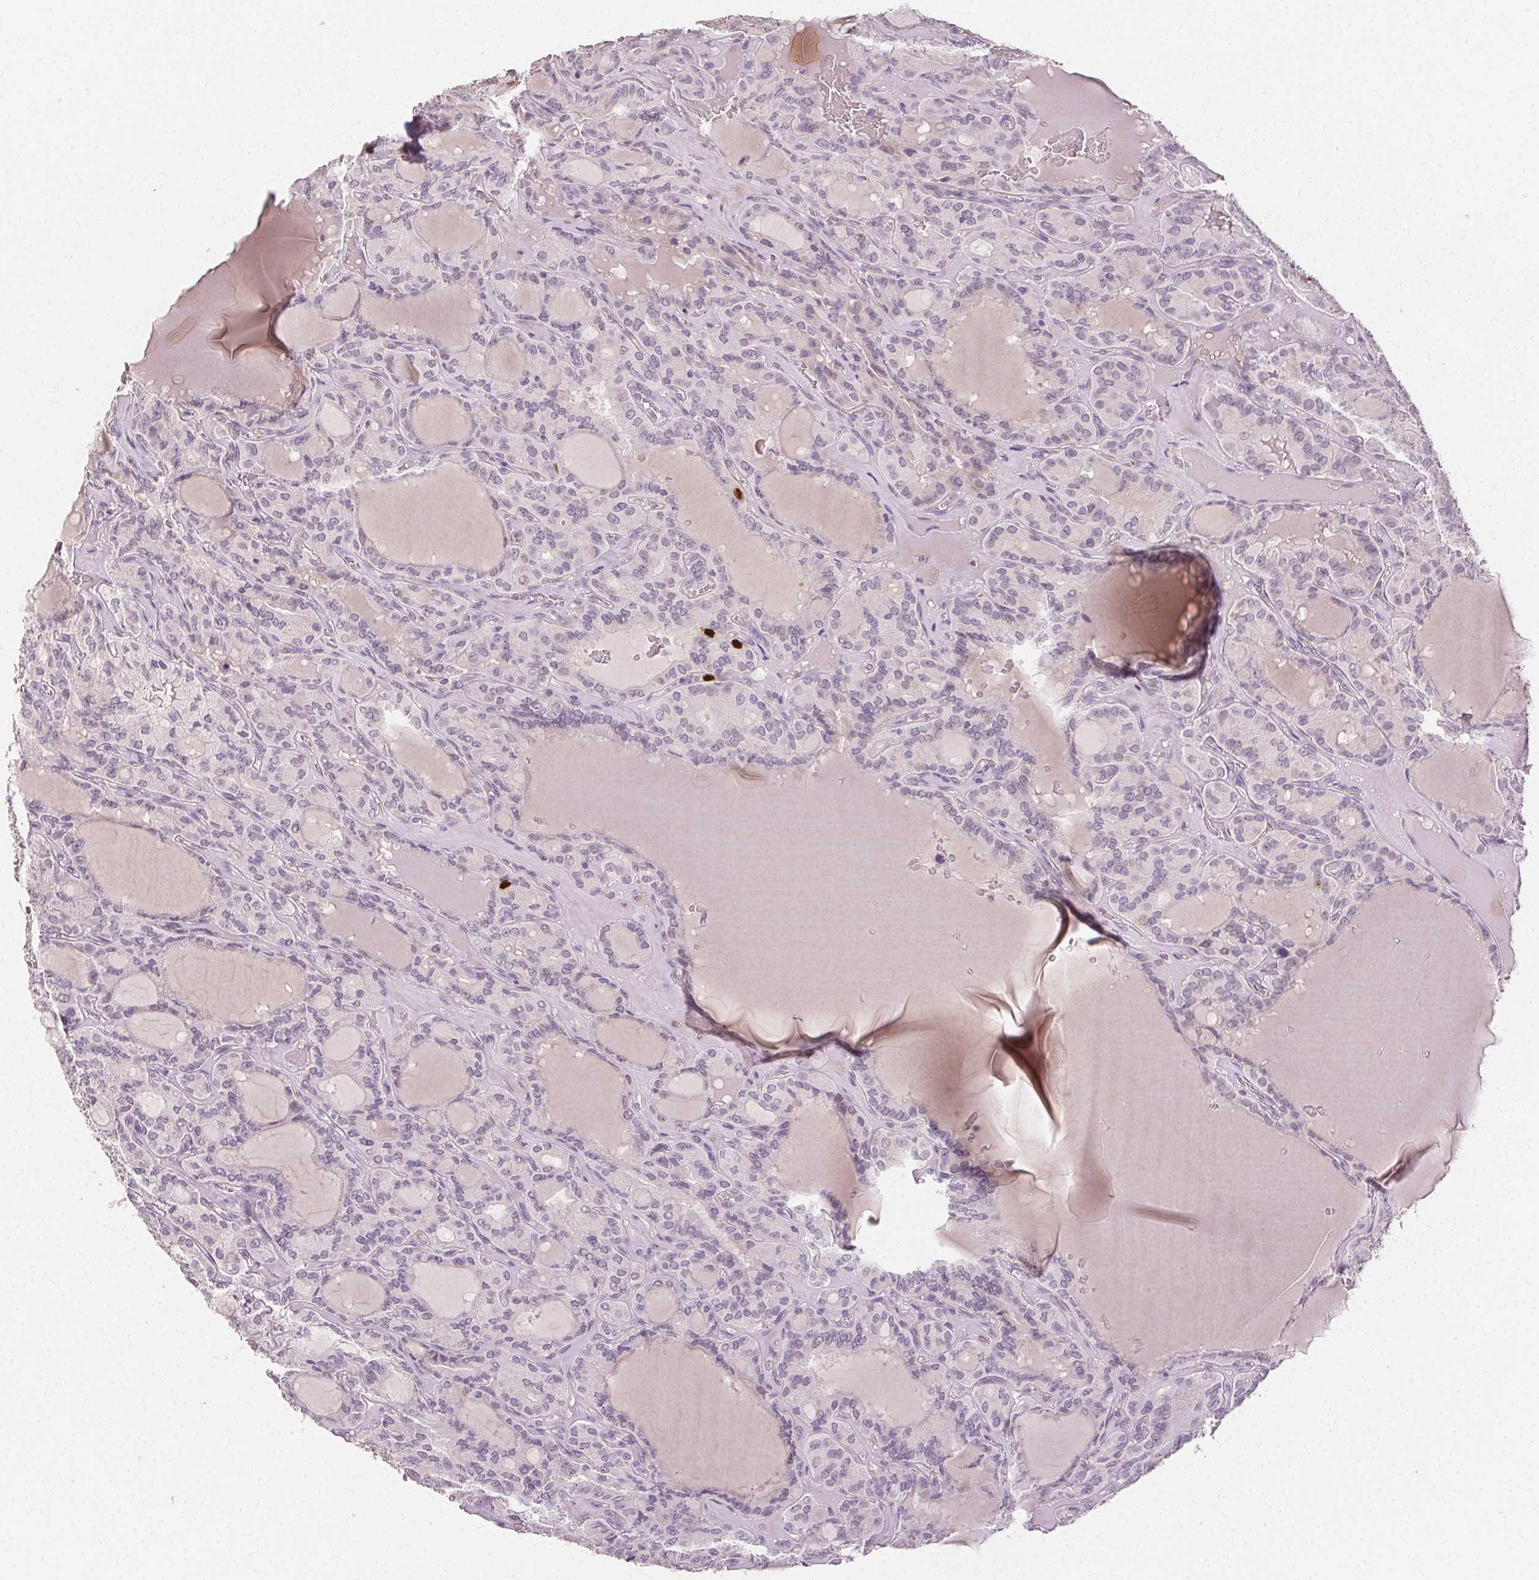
{"staining": {"intensity": "negative", "quantity": "none", "location": "none"}, "tissue": "thyroid cancer", "cell_type": "Tumor cells", "image_type": "cancer", "snomed": [{"axis": "morphology", "description": "Papillary adenocarcinoma, NOS"}, {"axis": "topography", "description": "Thyroid gland"}], "caption": "Thyroid cancer stained for a protein using IHC shows no expression tumor cells.", "gene": "ANLN", "patient": {"sex": "male", "age": 87}}